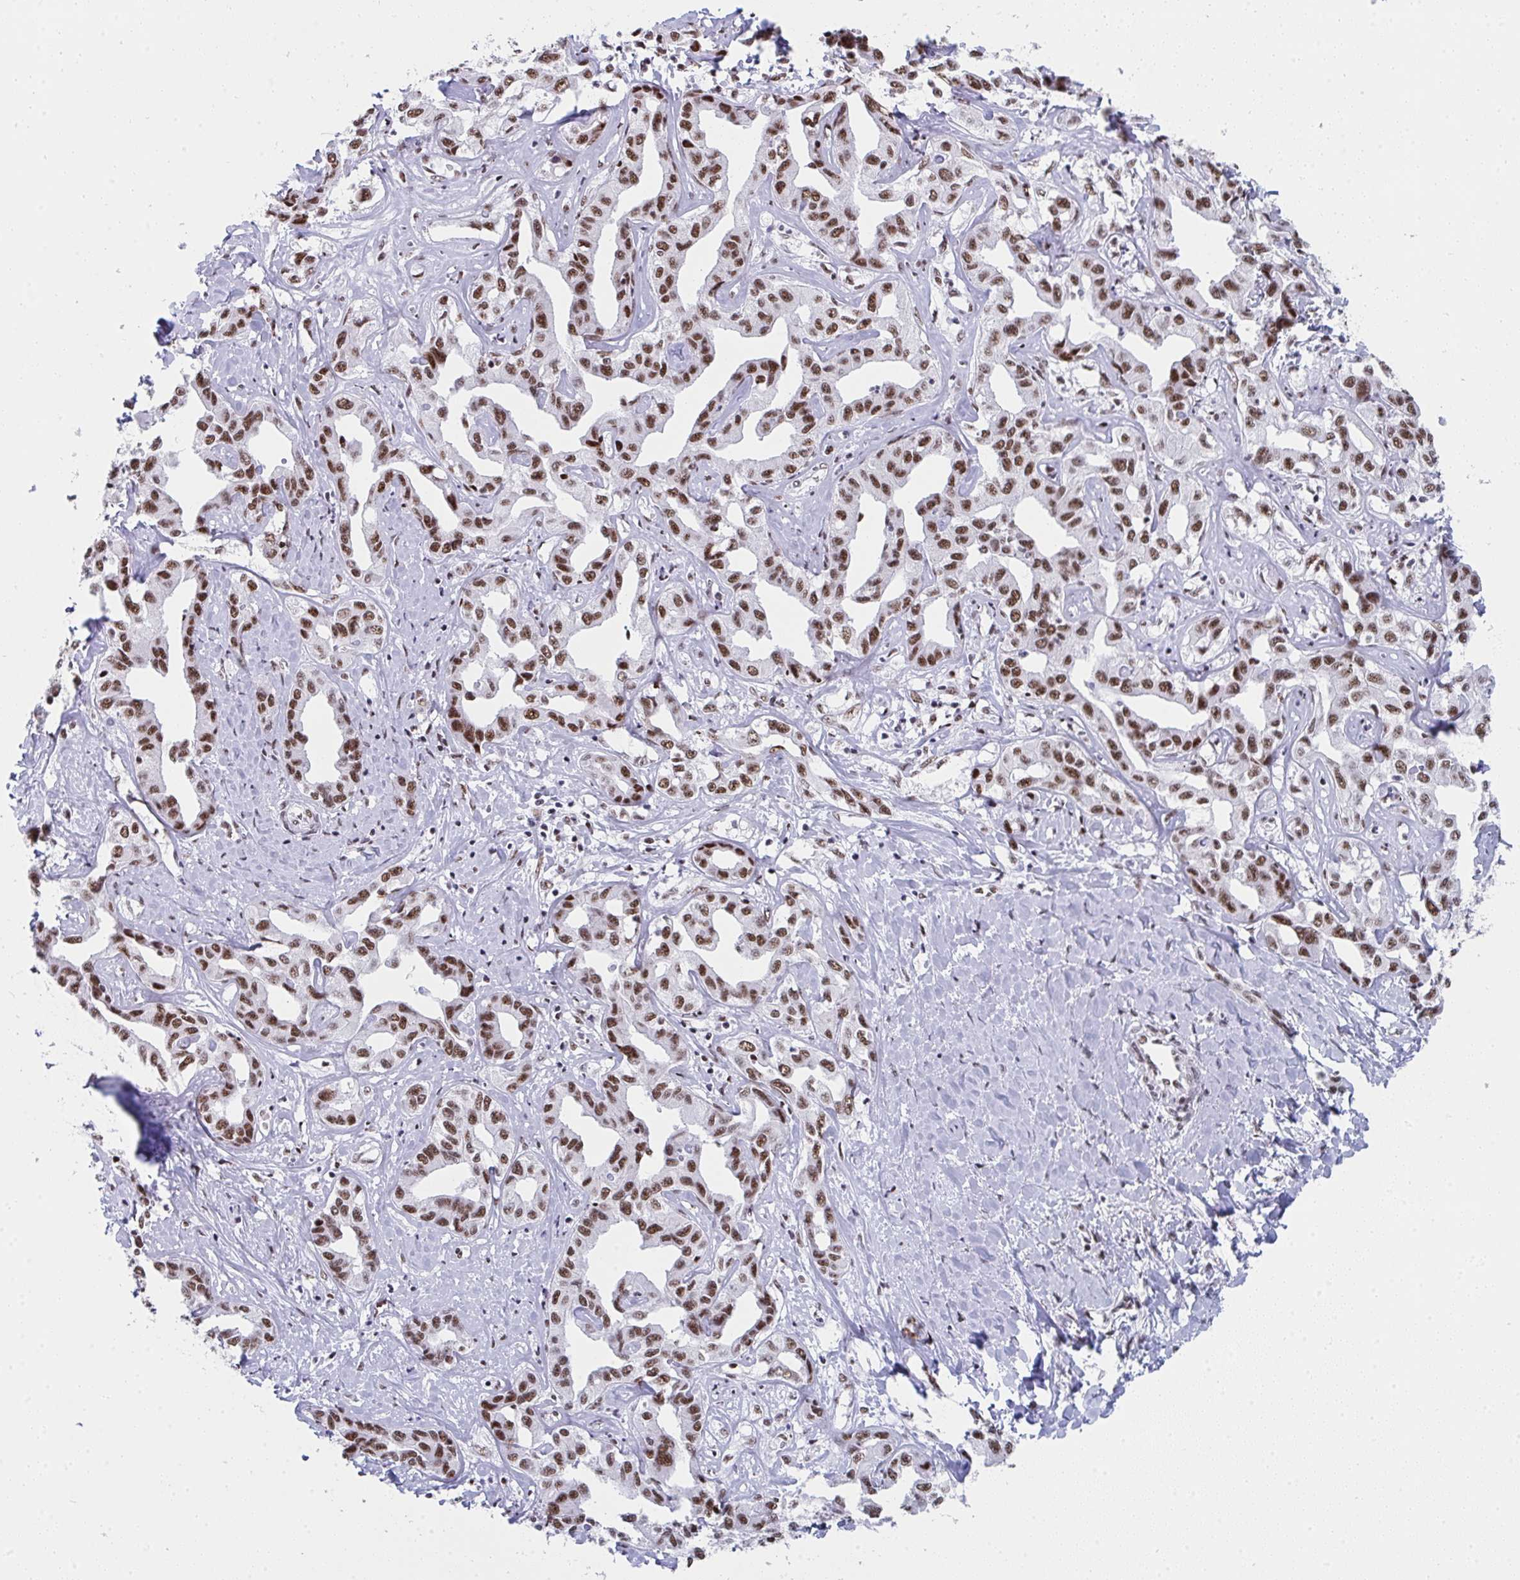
{"staining": {"intensity": "moderate", "quantity": ">75%", "location": "nuclear"}, "tissue": "liver cancer", "cell_type": "Tumor cells", "image_type": "cancer", "snomed": [{"axis": "morphology", "description": "Cholangiocarcinoma"}, {"axis": "topography", "description": "Liver"}], "caption": "Protein staining of cholangiocarcinoma (liver) tissue demonstrates moderate nuclear expression in approximately >75% of tumor cells. The staining is performed using DAB brown chromogen to label protein expression. The nuclei are counter-stained blue using hematoxylin.", "gene": "SNRNP70", "patient": {"sex": "male", "age": 59}}